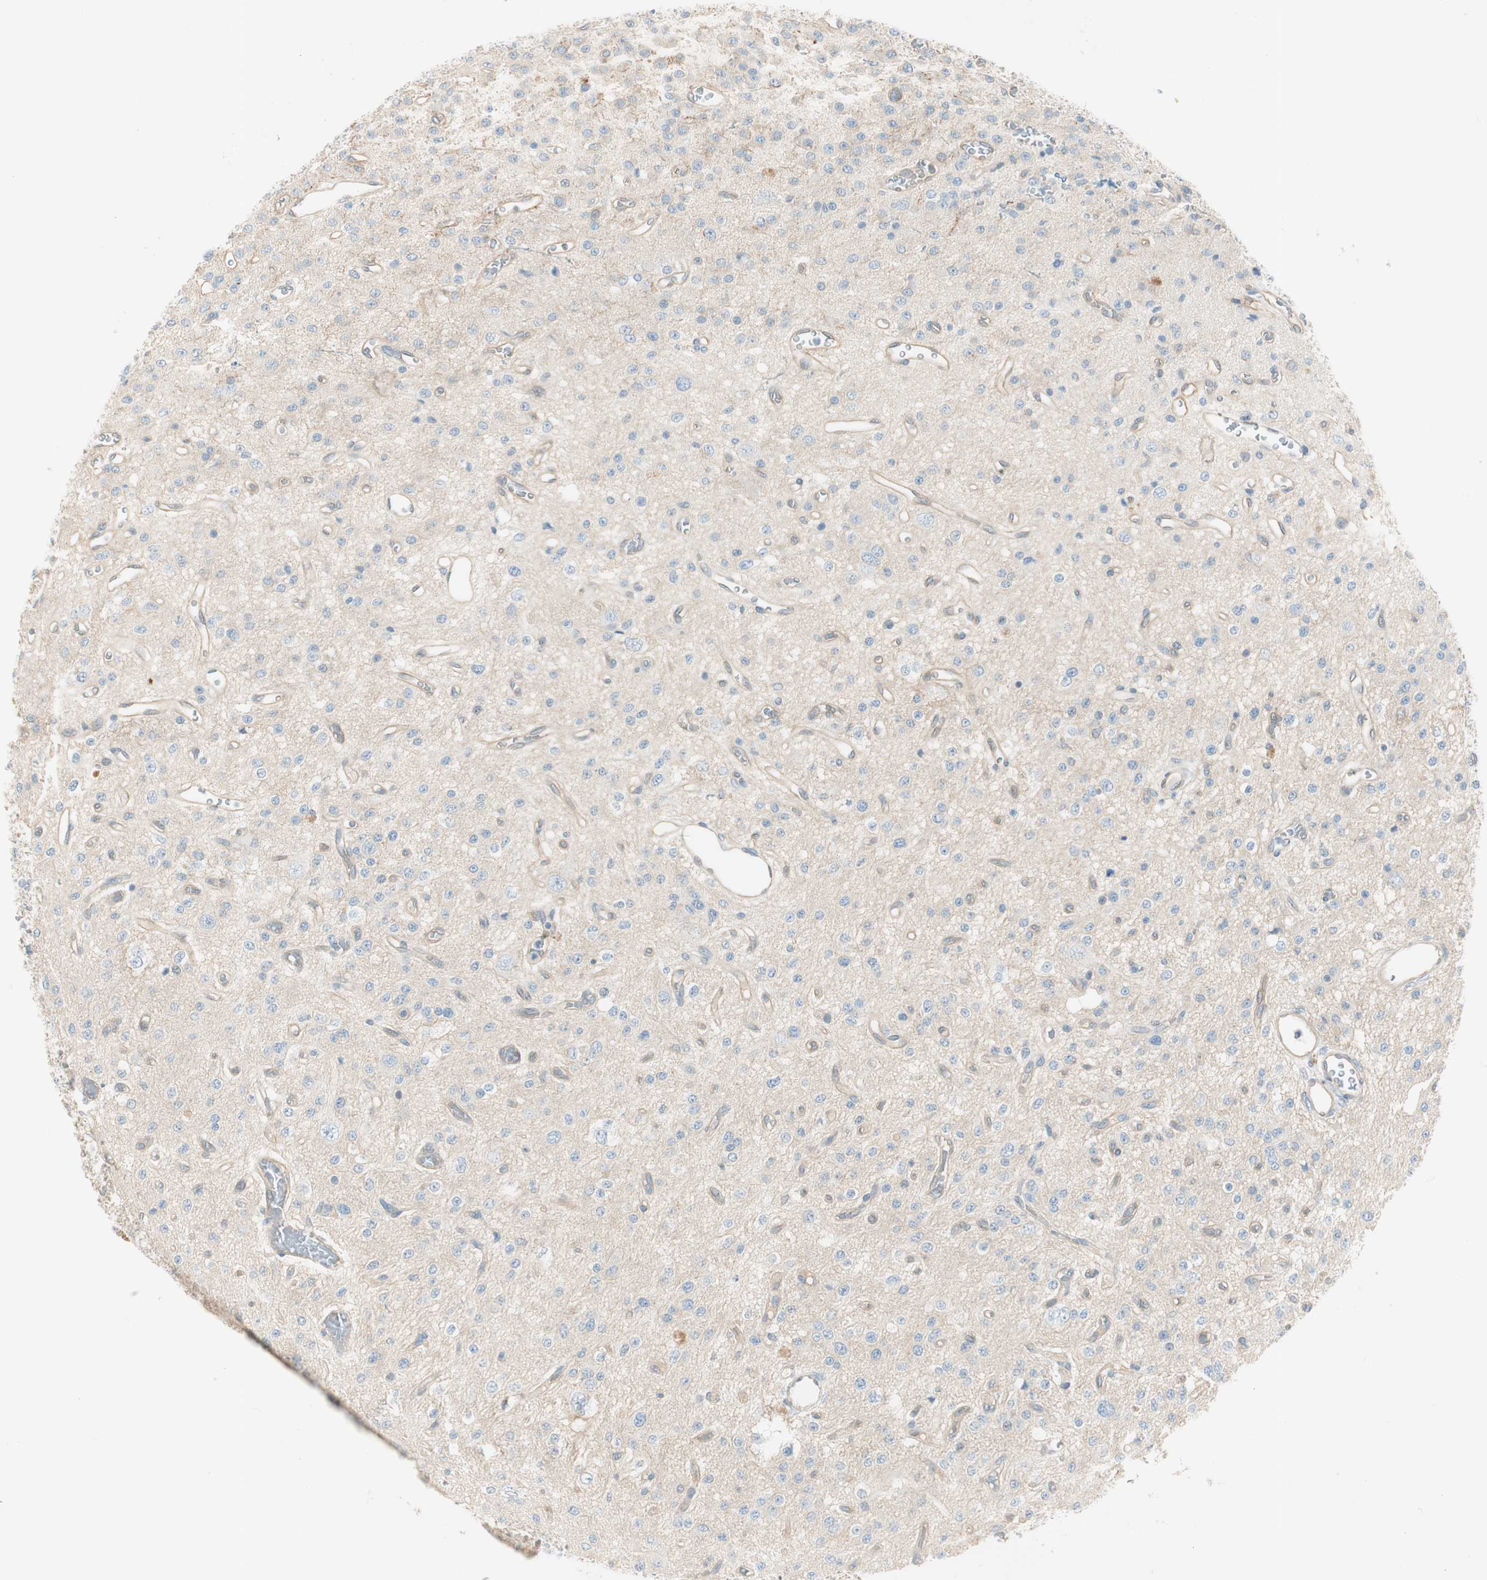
{"staining": {"intensity": "negative", "quantity": "none", "location": "none"}, "tissue": "glioma", "cell_type": "Tumor cells", "image_type": "cancer", "snomed": [{"axis": "morphology", "description": "Glioma, malignant, Low grade"}, {"axis": "topography", "description": "Brain"}], "caption": "Malignant glioma (low-grade) was stained to show a protein in brown. There is no significant positivity in tumor cells. The staining is performed using DAB brown chromogen with nuclei counter-stained in using hematoxylin.", "gene": "CDK3", "patient": {"sex": "male", "age": 38}}